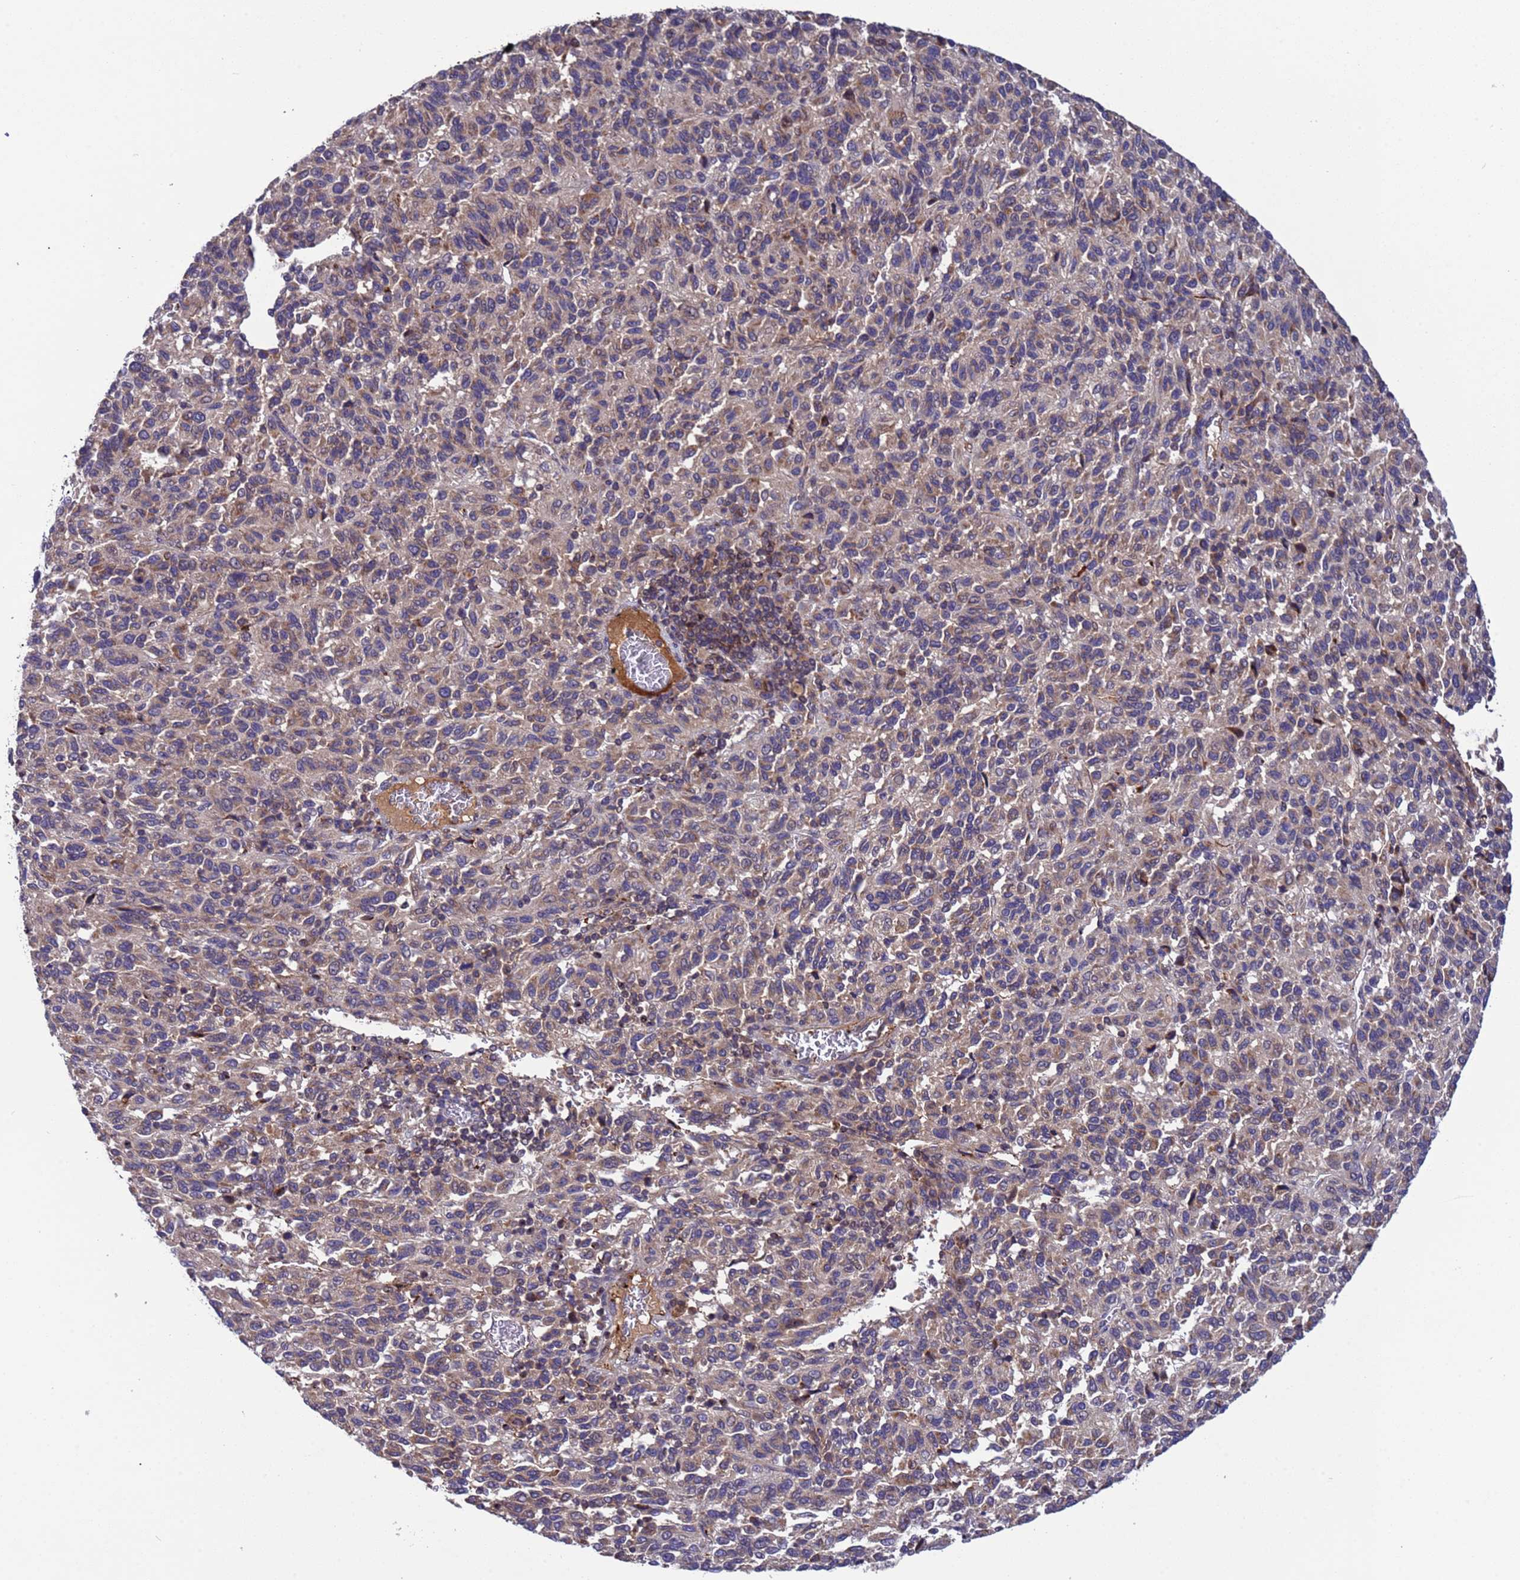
{"staining": {"intensity": "weak", "quantity": "<25%", "location": "cytoplasmic/membranous"}, "tissue": "melanoma", "cell_type": "Tumor cells", "image_type": "cancer", "snomed": [{"axis": "morphology", "description": "Malignant melanoma, Metastatic site"}, {"axis": "topography", "description": "Lung"}], "caption": "High magnification brightfield microscopy of melanoma stained with DAB (3,3'-diaminobenzidine) (brown) and counterstained with hematoxylin (blue): tumor cells show no significant positivity.", "gene": "PARP16", "patient": {"sex": "male", "age": 64}}